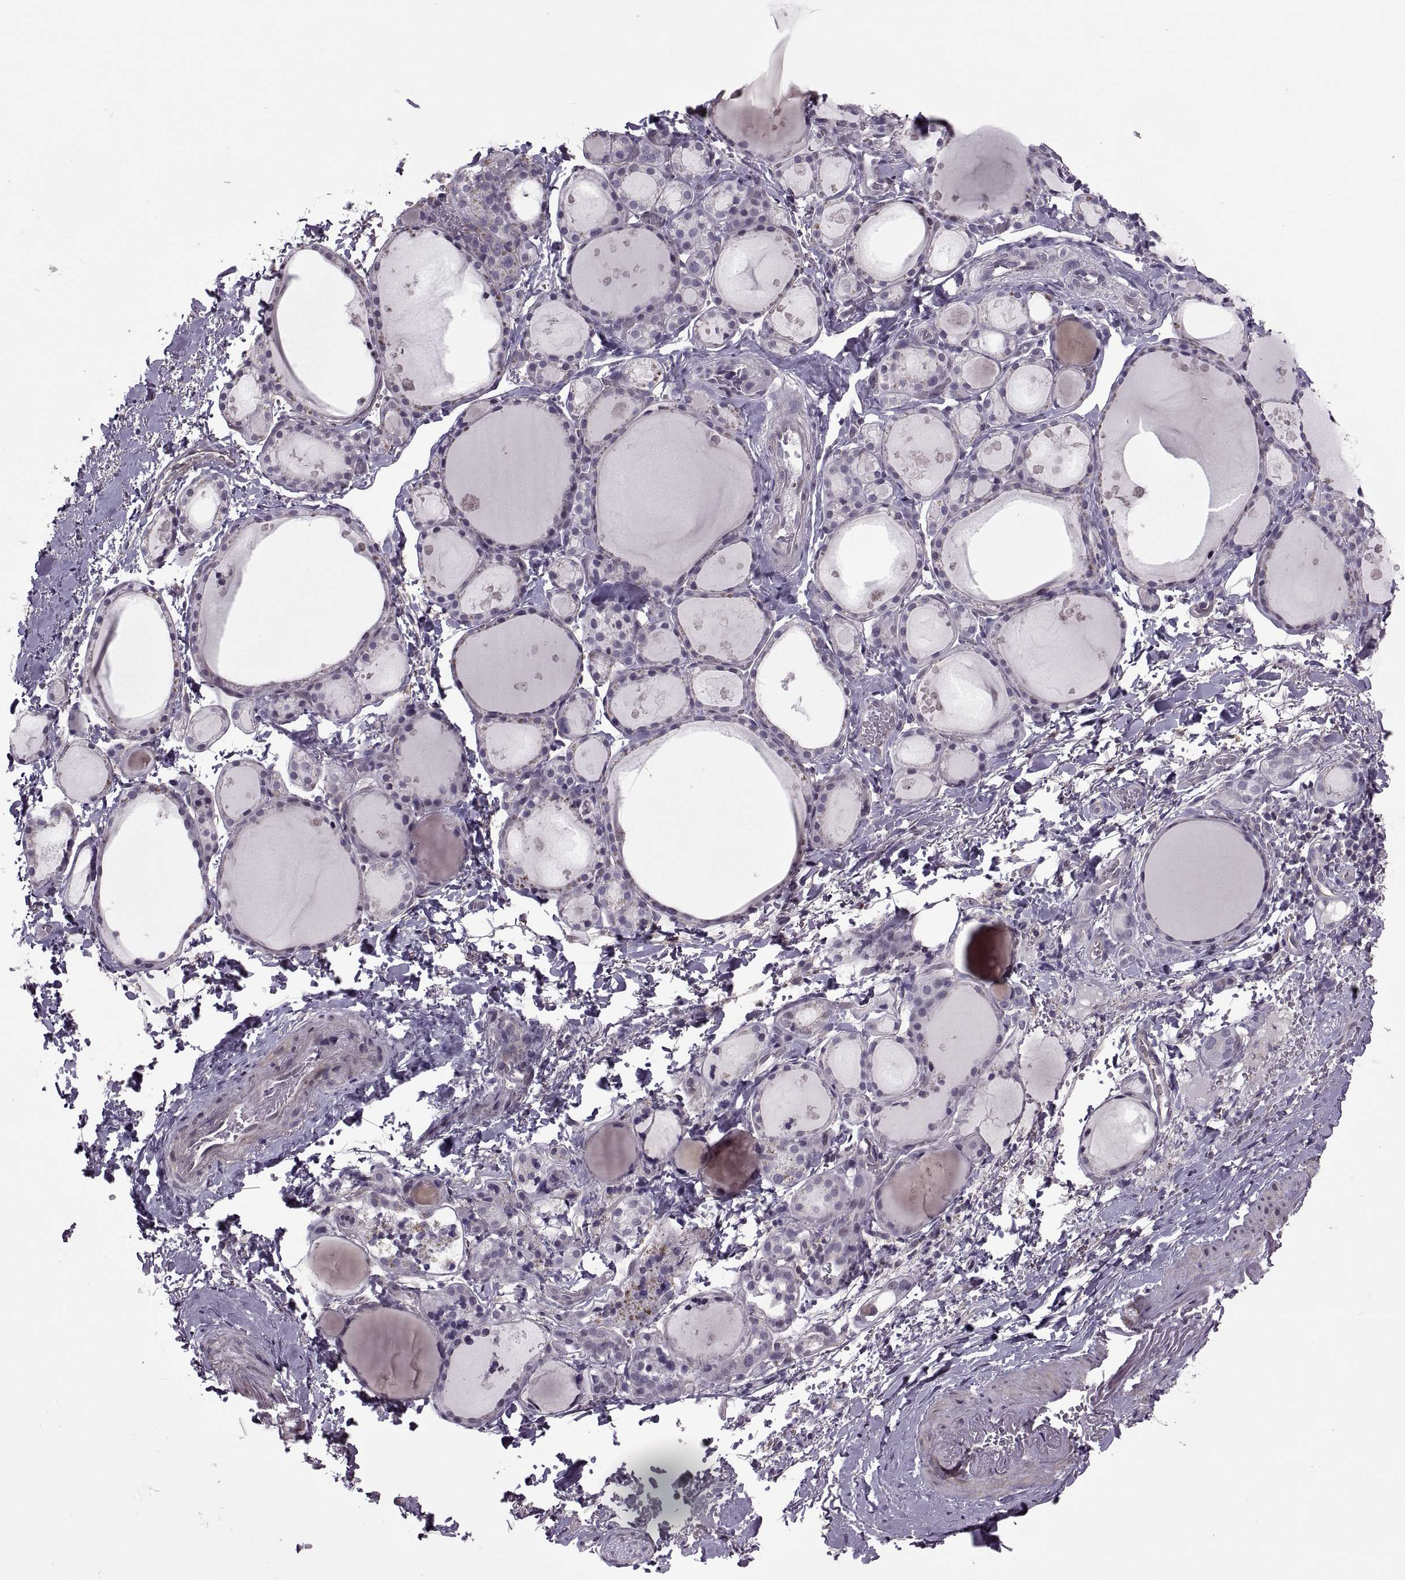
{"staining": {"intensity": "negative", "quantity": "none", "location": "none"}, "tissue": "thyroid gland", "cell_type": "Glandular cells", "image_type": "normal", "snomed": [{"axis": "morphology", "description": "Normal tissue, NOS"}, {"axis": "topography", "description": "Thyroid gland"}], "caption": "A histopathology image of thyroid gland stained for a protein displays no brown staining in glandular cells.", "gene": "ODF3", "patient": {"sex": "male", "age": 68}}